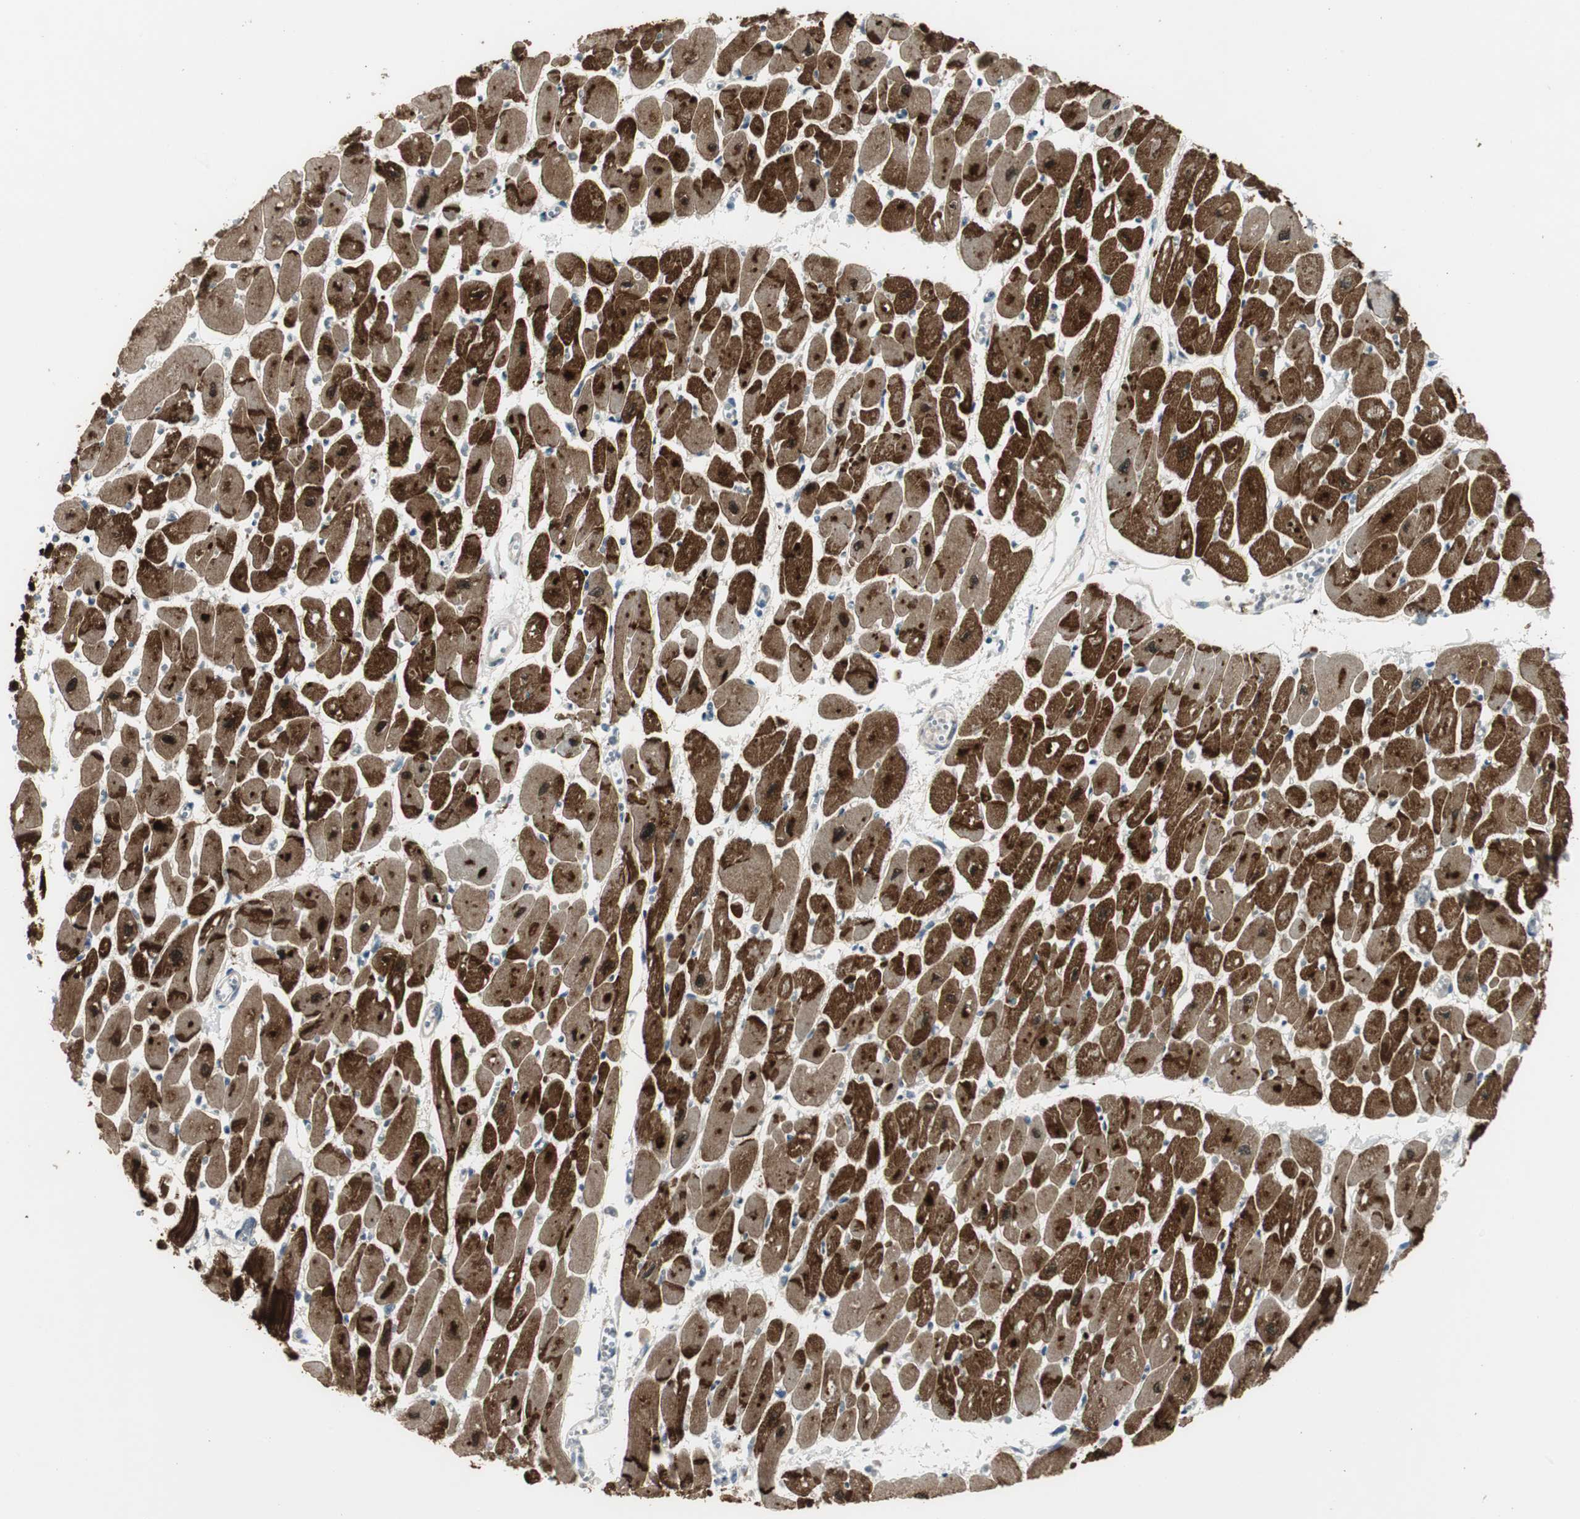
{"staining": {"intensity": "strong", "quantity": ">75%", "location": "cytoplasmic/membranous"}, "tissue": "heart muscle", "cell_type": "Cardiomyocytes", "image_type": "normal", "snomed": [{"axis": "morphology", "description": "Normal tissue, NOS"}, {"axis": "topography", "description": "Heart"}], "caption": "Protein analysis of normal heart muscle reveals strong cytoplasmic/membranous staining in approximately >75% of cardiomyocytes.", "gene": "FHL2", "patient": {"sex": "female", "age": 54}}